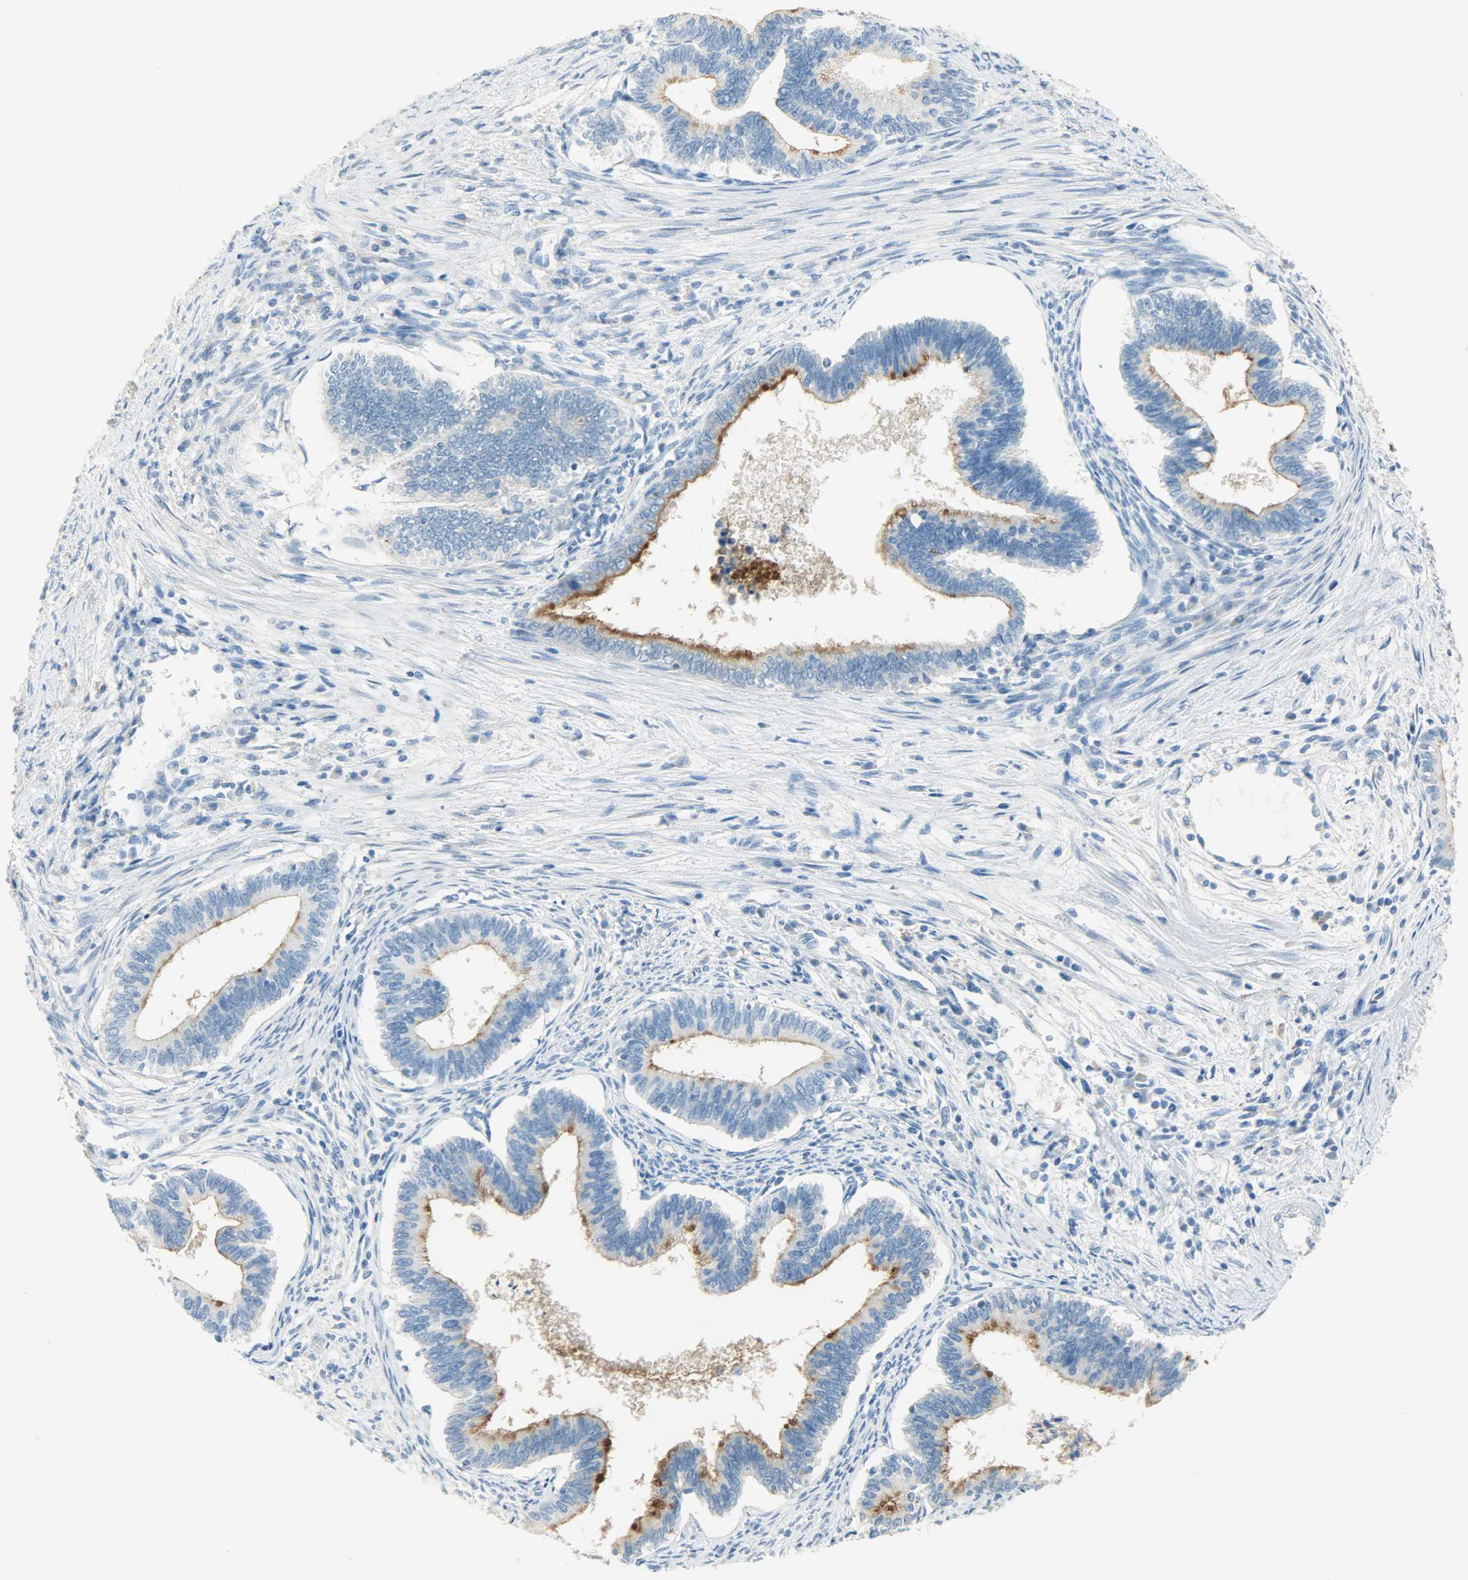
{"staining": {"intensity": "strong", "quantity": ">75%", "location": "cytoplasmic/membranous"}, "tissue": "cervical cancer", "cell_type": "Tumor cells", "image_type": "cancer", "snomed": [{"axis": "morphology", "description": "Adenocarcinoma, NOS"}, {"axis": "topography", "description": "Cervix"}], "caption": "Strong cytoplasmic/membranous protein positivity is seen in about >75% of tumor cells in cervical adenocarcinoma.", "gene": "PROM1", "patient": {"sex": "female", "age": 36}}